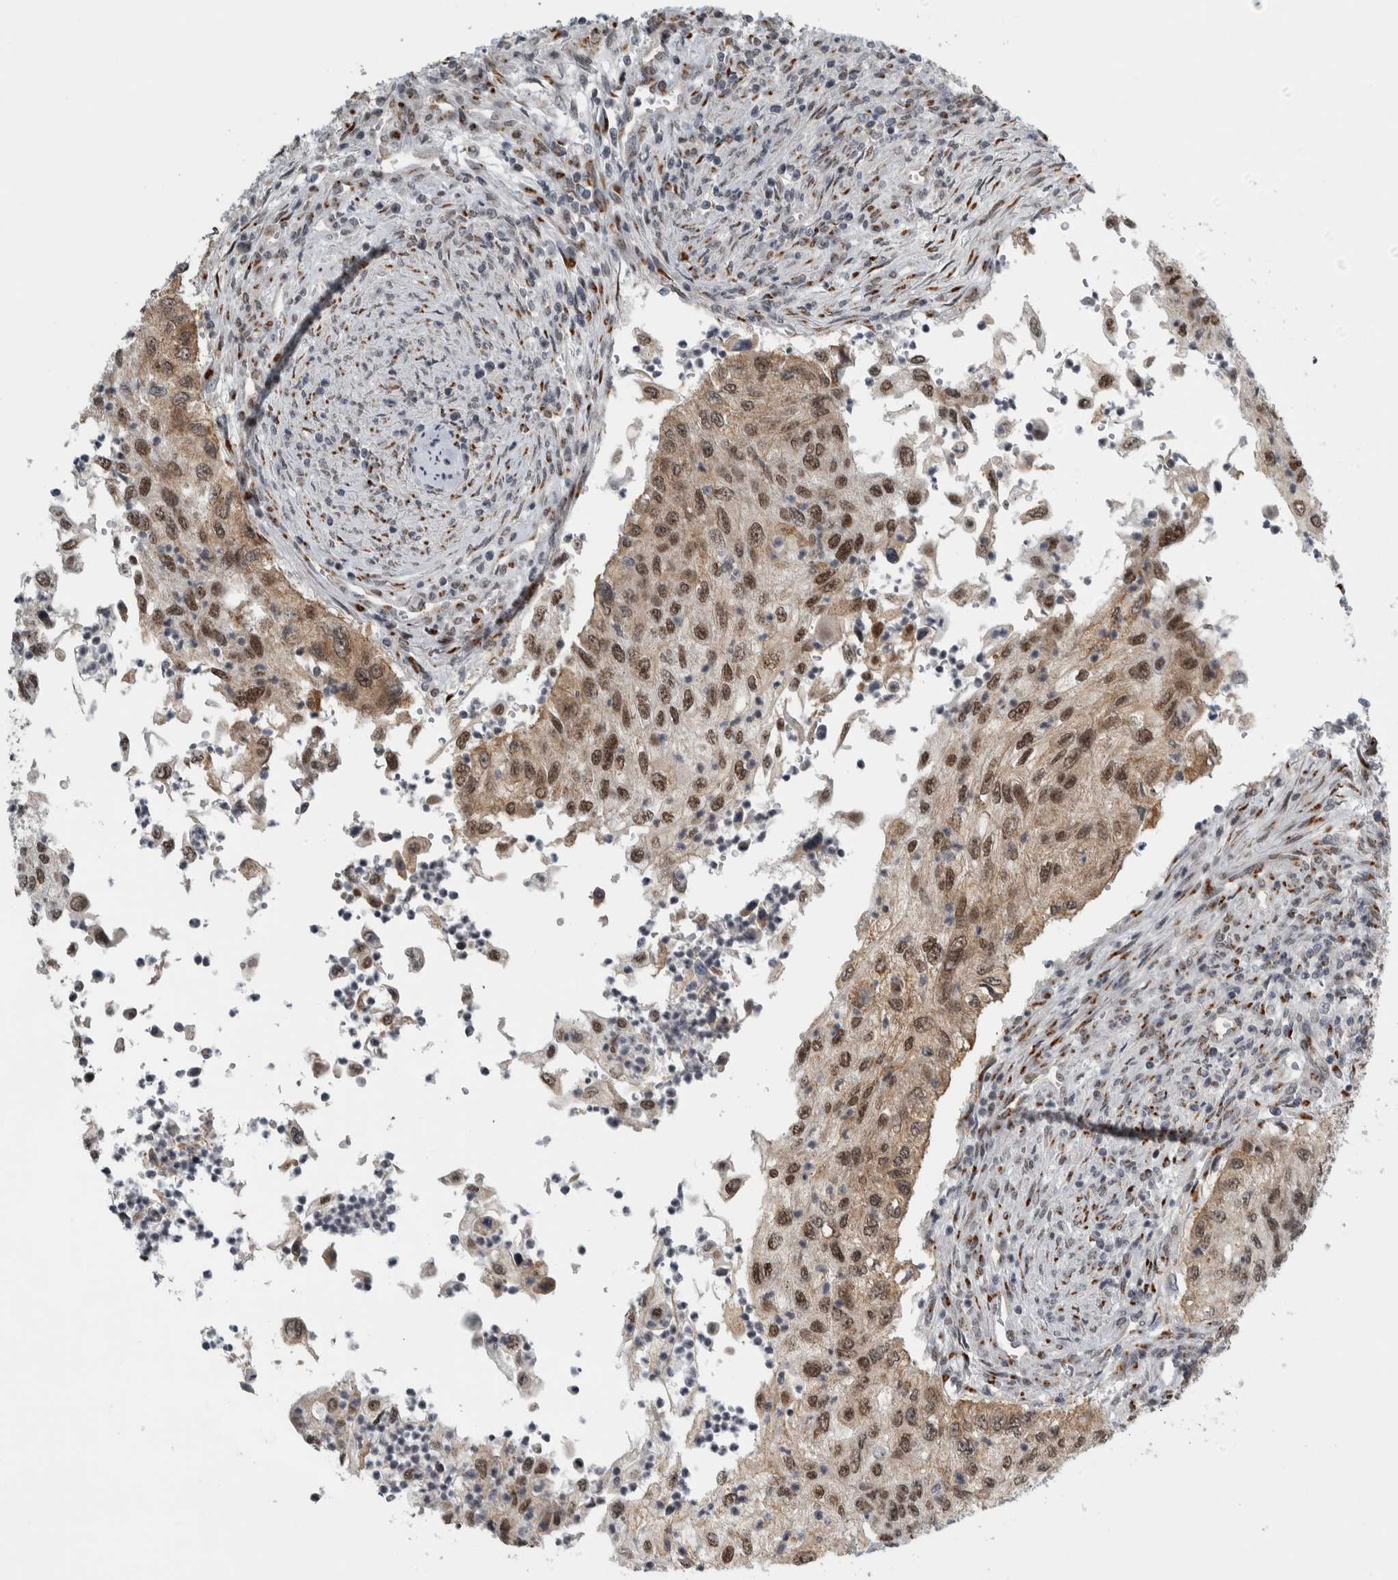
{"staining": {"intensity": "moderate", "quantity": ">75%", "location": "cytoplasmic/membranous,nuclear"}, "tissue": "urothelial cancer", "cell_type": "Tumor cells", "image_type": "cancer", "snomed": [{"axis": "morphology", "description": "Urothelial carcinoma, High grade"}, {"axis": "topography", "description": "Urinary bladder"}], "caption": "About >75% of tumor cells in urothelial carcinoma (high-grade) demonstrate moderate cytoplasmic/membranous and nuclear protein positivity as visualized by brown immunohistochemical staining.", "gene": "ZMYND8", "patient": {"sex": "female", "age": 60}}